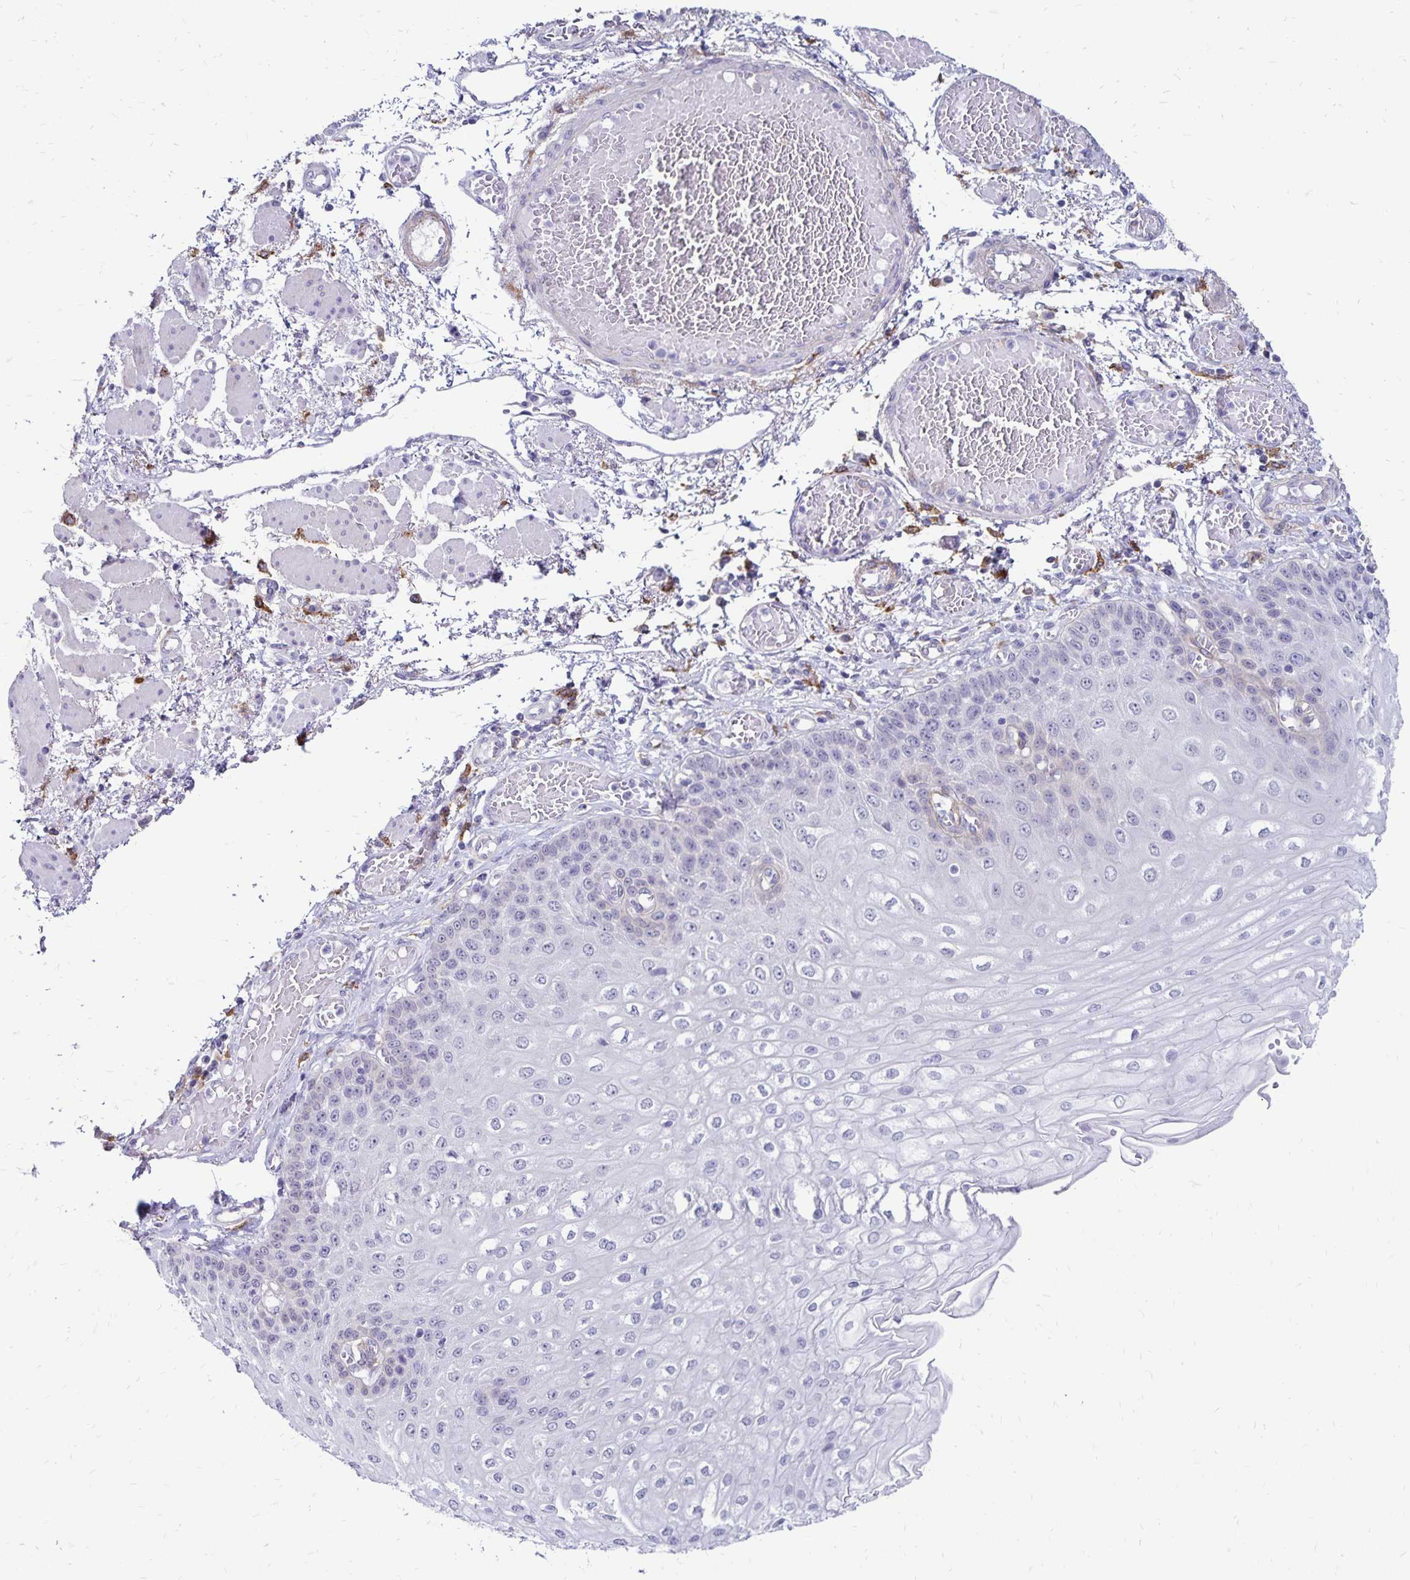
{"staining": {"intensity": "negative", "quantity": "none", "location": "none"}, "tissue": "esophagus", "cell_type": "Squamous epithelial cells", "image_type": "normal", "snomed": [{"axis": "morphology", "description": "Normal tissue, NOS"}, {"axis": "morphology", "description": "Adenocarcinoma, NOS"}, {"axis": "topography", "description": "Esophagus"}], "caption": "Human esophagus stained for a protein using immunohistochemistry (IHC) demonstrates no staining in squamous epithelial cells.", "gene": "TNS3", "patient": {"sex": "male", "age": 81}}